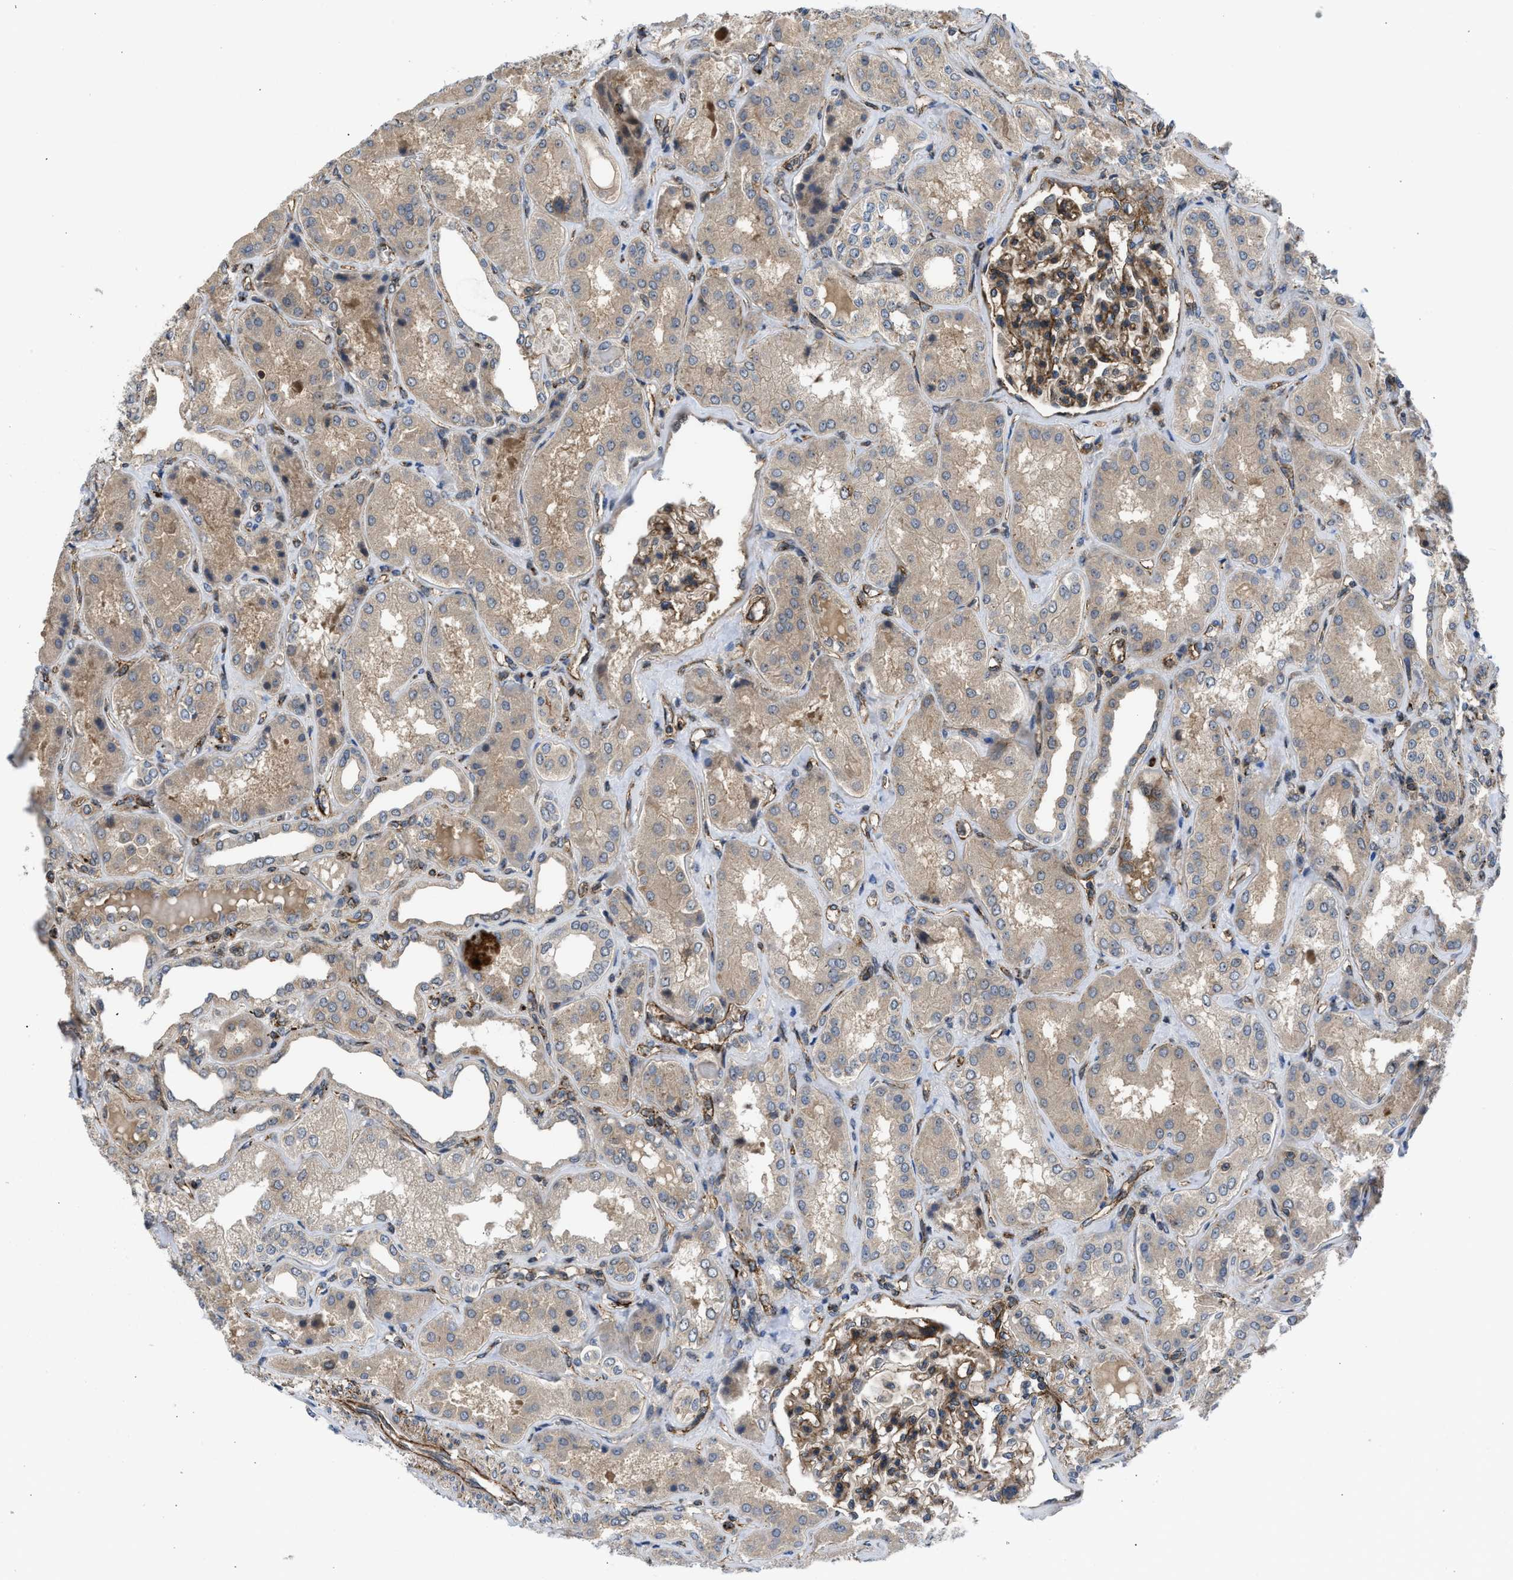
{"staining": {"intensity": "moderate", "quantity": "25%-75%", "location": "cytoplasmic/membranous"}, "tissue": "kidney", "cell_type": "Cells in glomeruli", "image_type": "normal", "snomed": [{"axis": "morphology", "description": "Normal tissue, NOS"}, {"axis": "topography", "description": "Kidney"}], "caption": "The micrograph exhibits a brown stain indicating the presence of a protein in the cytoplasmic/membranous of cells in glomeruli in kidney.", "gene": "GPATCH2L", "patient": {"sex": "female", "age": 56}}